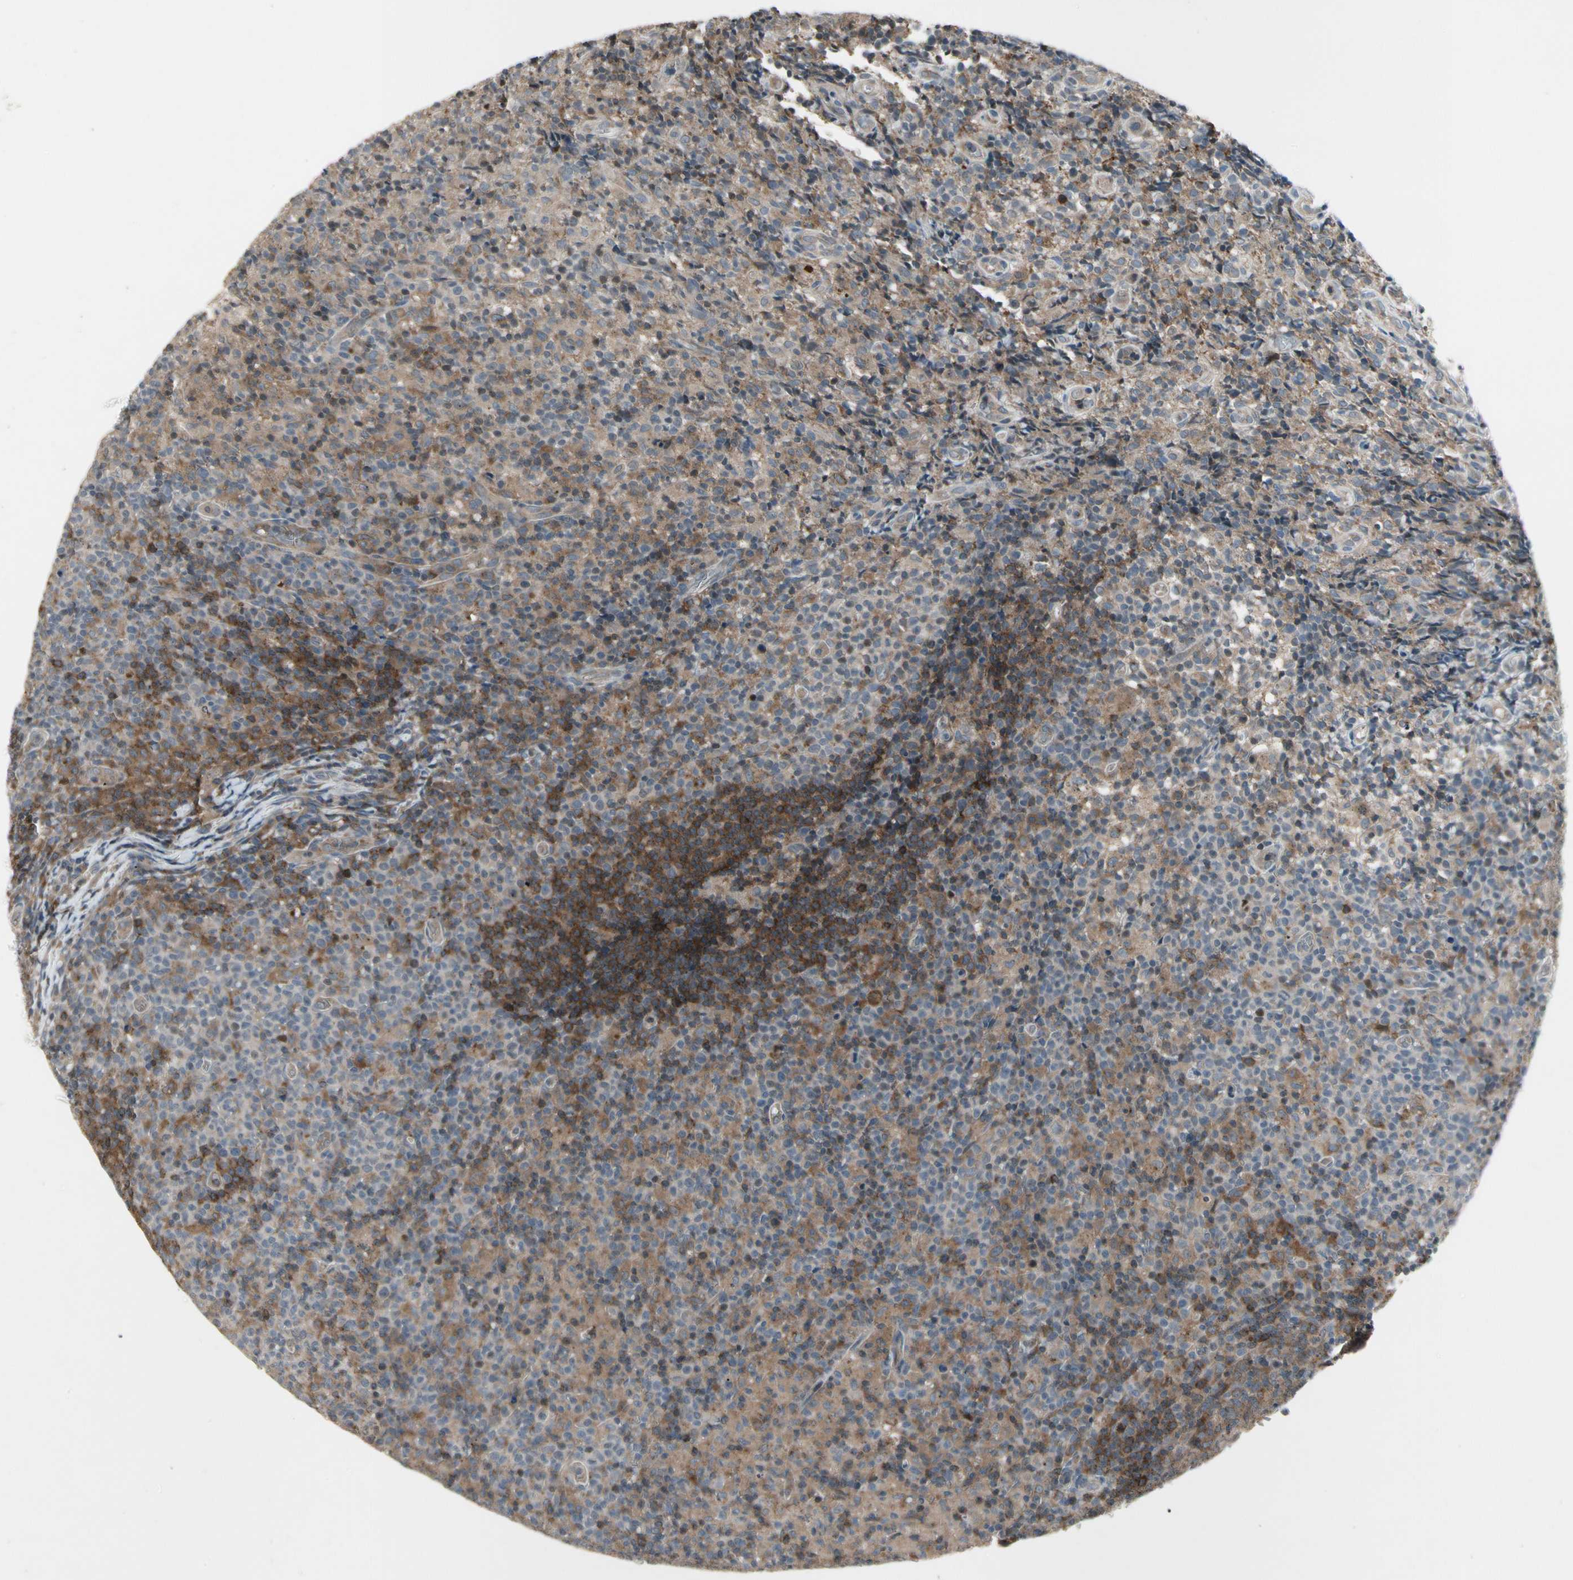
{"staining": {"intensity": "weak", "quantity": ">75%", "location": "cytoplasmic/membranous"}, "tissue": "lymph node", "cell_type": "Germinal center cells", "image_type": "normal", "snomed": [{"axis": "morphology", "description": "Normal tissue, NOS"}, {"axis": "morphology", "description": "Inflammation, NOS"}, {"axis": "topography", "description": "Lymph node"}], "caption": "High-power microscopy captured an IHC histopathology image of benign lymph node, revealing weak cytoplasmic/membranous staining in about >75% of germinal center cells. The staining was performed using DAB (3,3'-diaminobenzidine) to visualize the protein expression in brown, while the nuclei were stained in blue with hematoxylin (Magnification: 20x).", "gene": "NMI", "patient": {"sex": "male", "age": 55}}